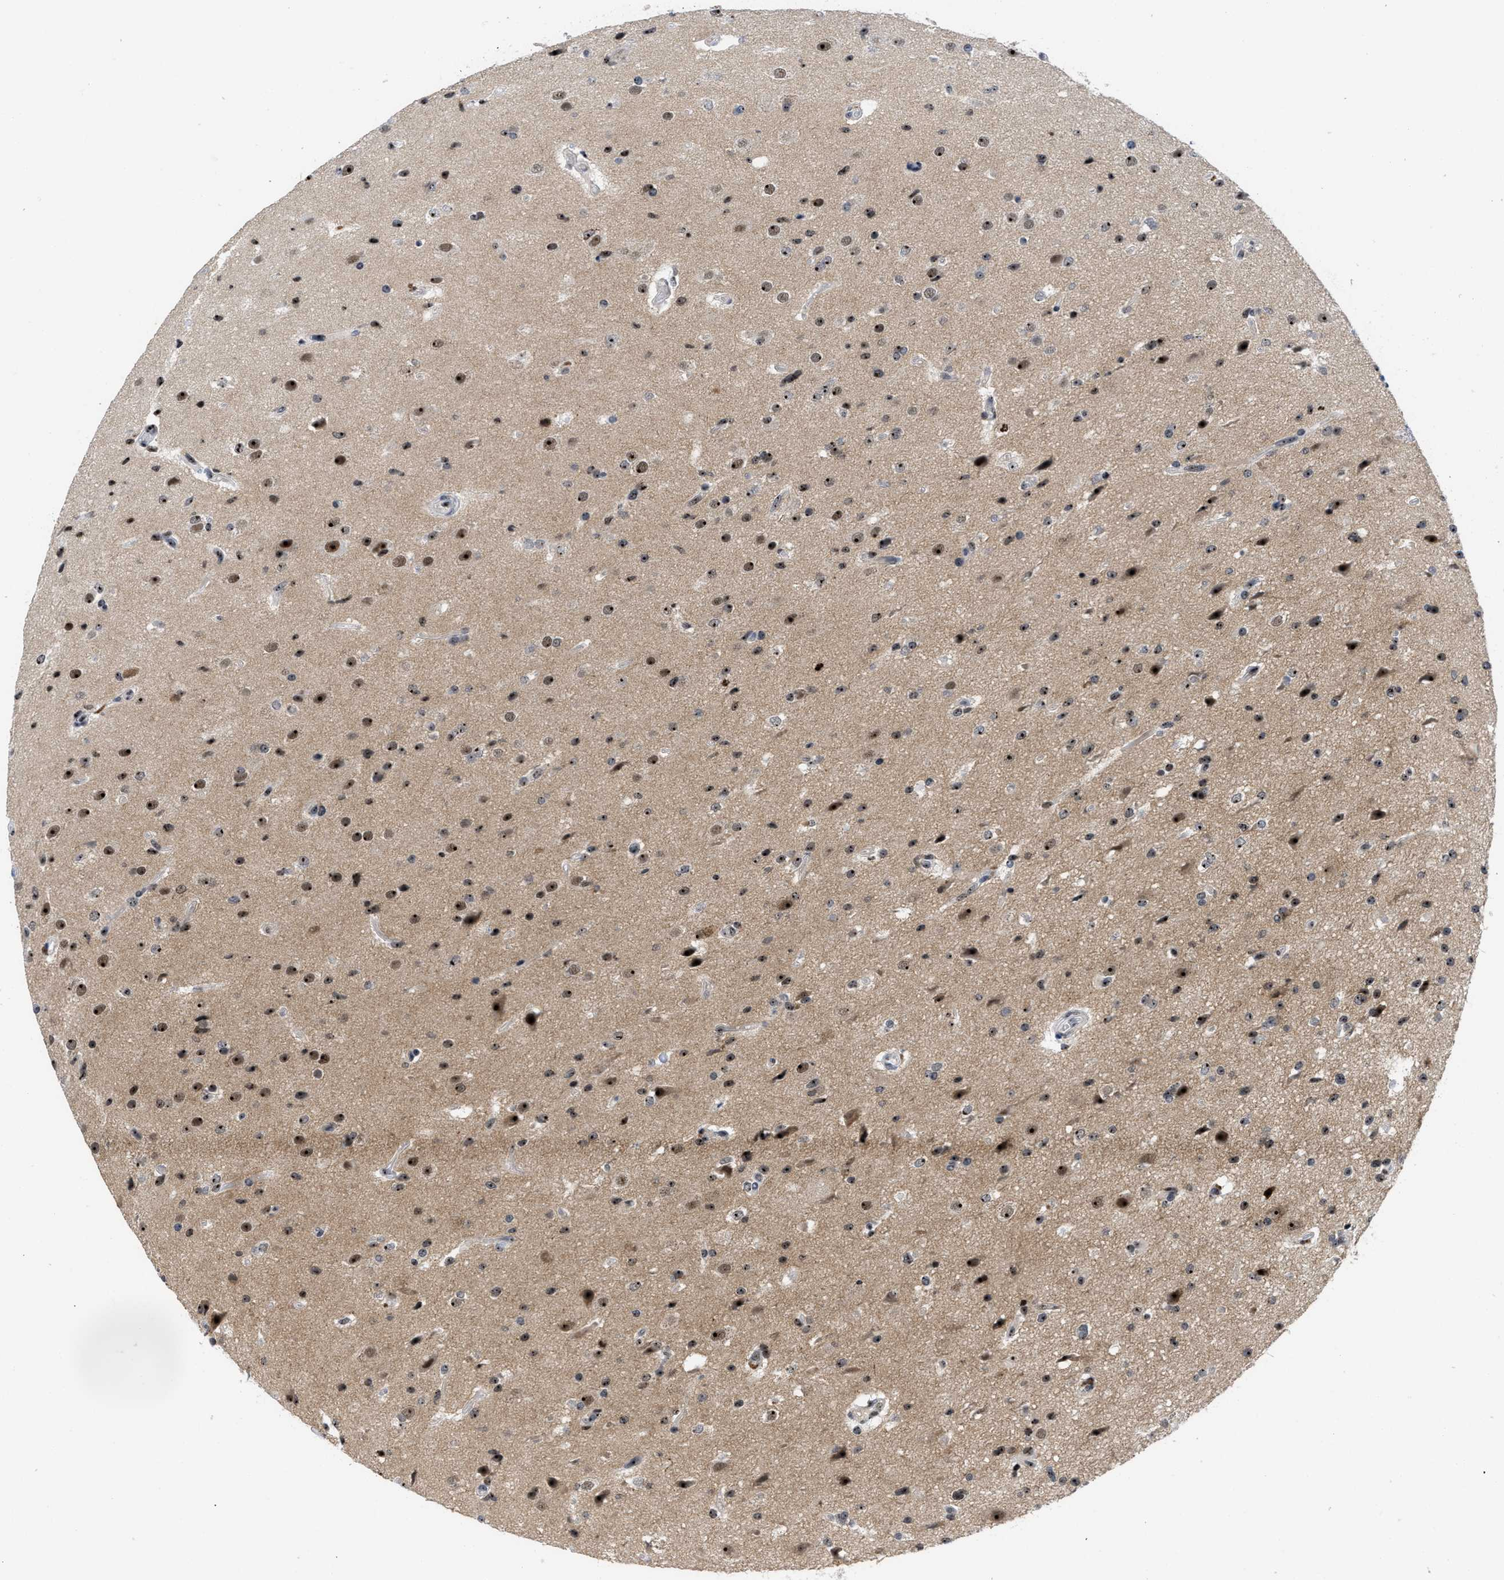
{"staining": {"intensity": "strong", "quantity": ">75%", "location": "nuclear"}, "tissue": "glioma", "cell_type": "Tumor cells", "image_type": "cancer", "snomed": [{"axis": "morphology", "description": "Glioma, malignant, High grade"}, {"axis": "topography", "description": "Brain"}], "caption": "This is an image of IHC staining of glioma, which shows strong expression in the nuclear of tumor cells.", "gene": "NOP58", "patient": {"sex": "male", "age": 33}}